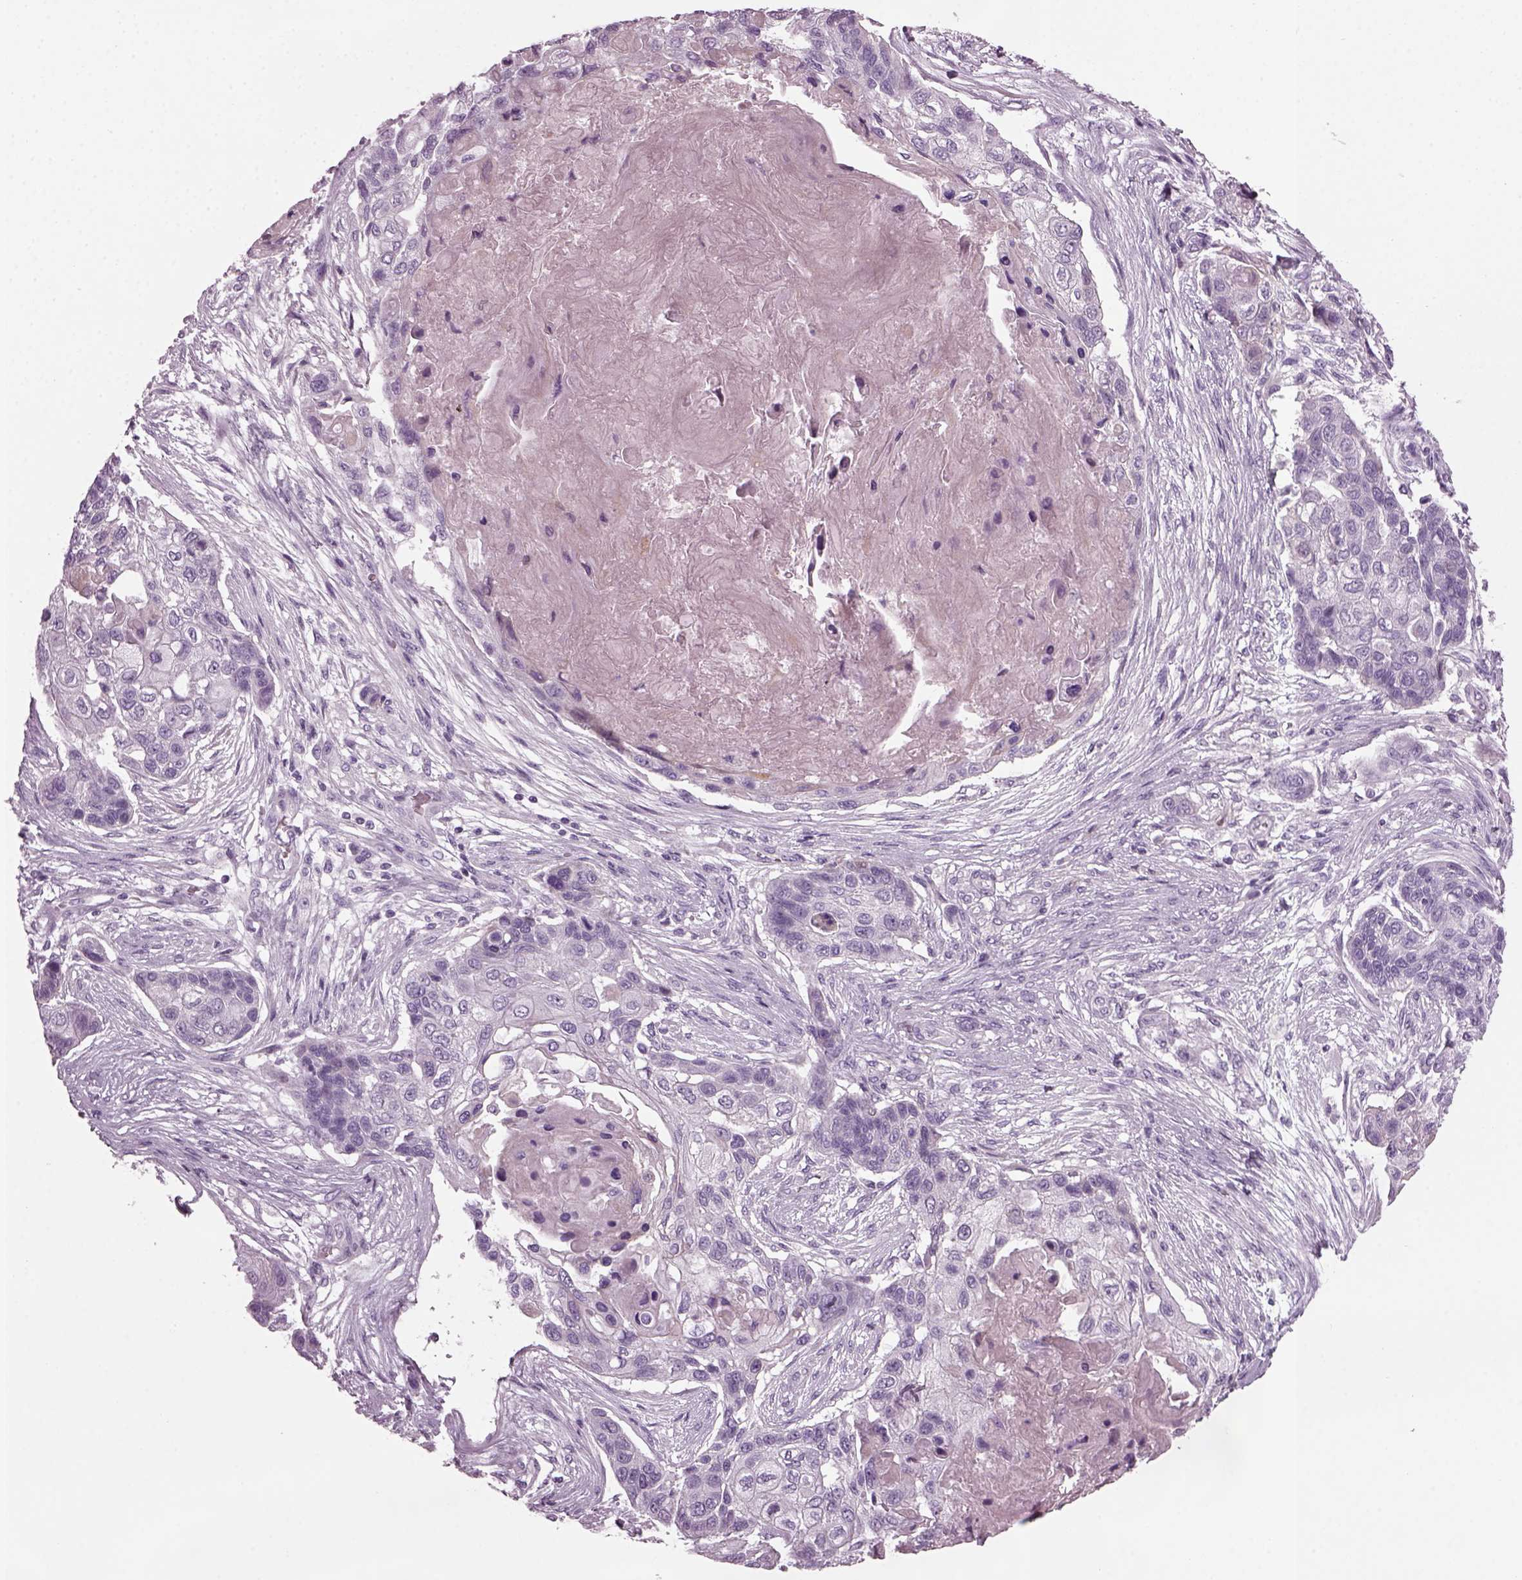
{"staining": {"intensity": "negative", "quantity": "none", "location": "none"}, "tissue": "lung cancer", "cell_type": "Tumor cells", "image_type": "cancer", "snomed": [{"axis": "morphology", "description": "Squamous cell carcinoma, NOS"}, {"axis": "topography", "description": "Lung"}], "caption": "Micrograph shows no significant protein positivity in tumor cells of lung cancer (squamous cell carcinoma). Brightfield microscopy of immunohistochemistry (IHC) stained with DAB (brown) and hematoxylin (blue), captured at high magnification.", "gene": "DPYSL5", "patient": {"sex": "male", "age": 69}}